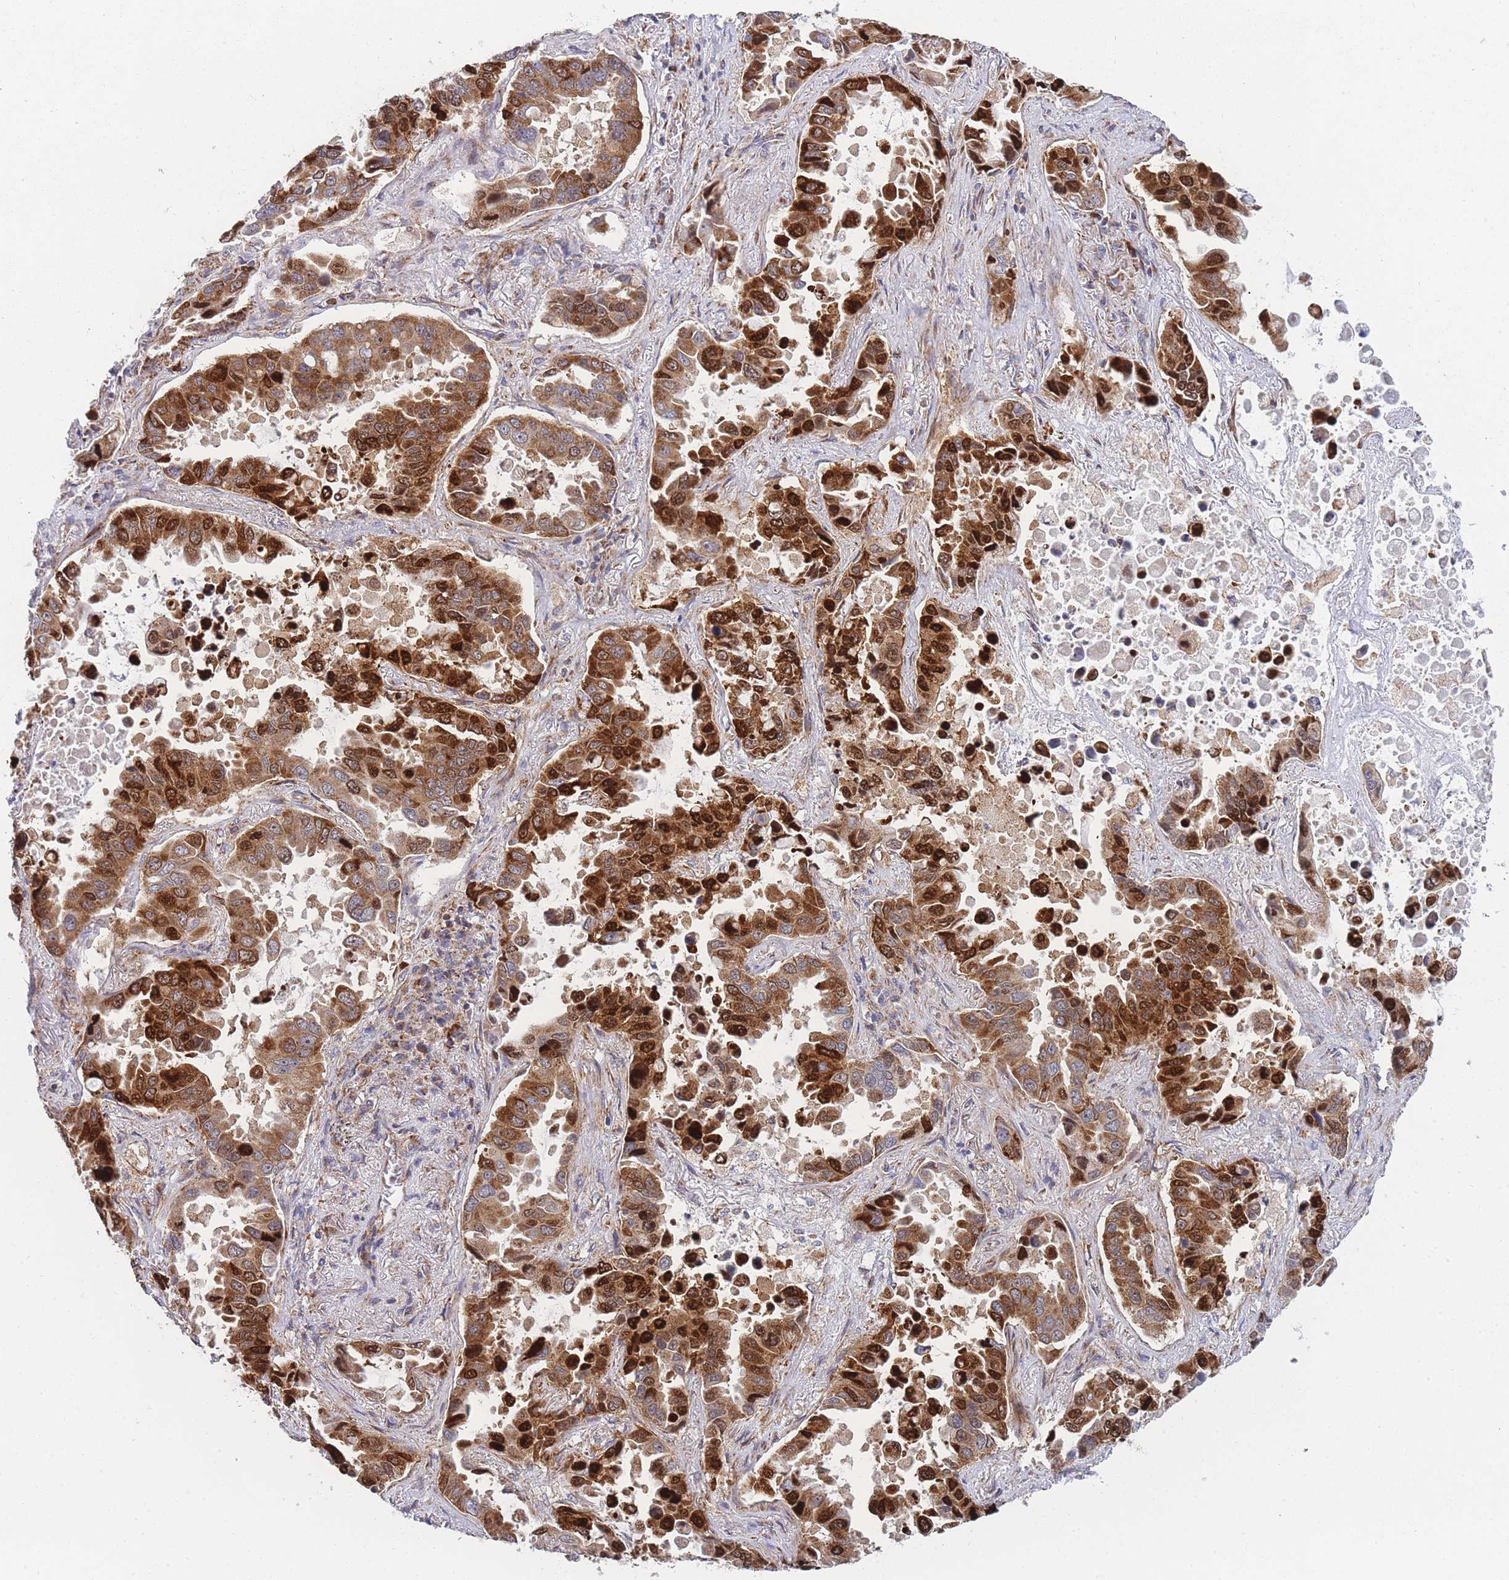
{"staining": {"intensity": "strong", "quantity": ">75%", "location": "cytoplasmic/membranous,nuclear"}, "tissue": "lung cancer", "cell_type": "Tumor cells", "image_type": "cancer", "snomed": [{"axis": "morphology", "description": "Adenocarcinoma, NOS"}, {"axis": "topography", "description": "Lung"}], "caption": "Immunohistochemistry (IHC) of lung cancer (adenocarcinoma) displays high levels of strong cytoplasmic/membranous and nuclear positivity in about >75% of tumor cells.", "gene": "MTRES1", "patient": {"sex": "male", "age": 64}}